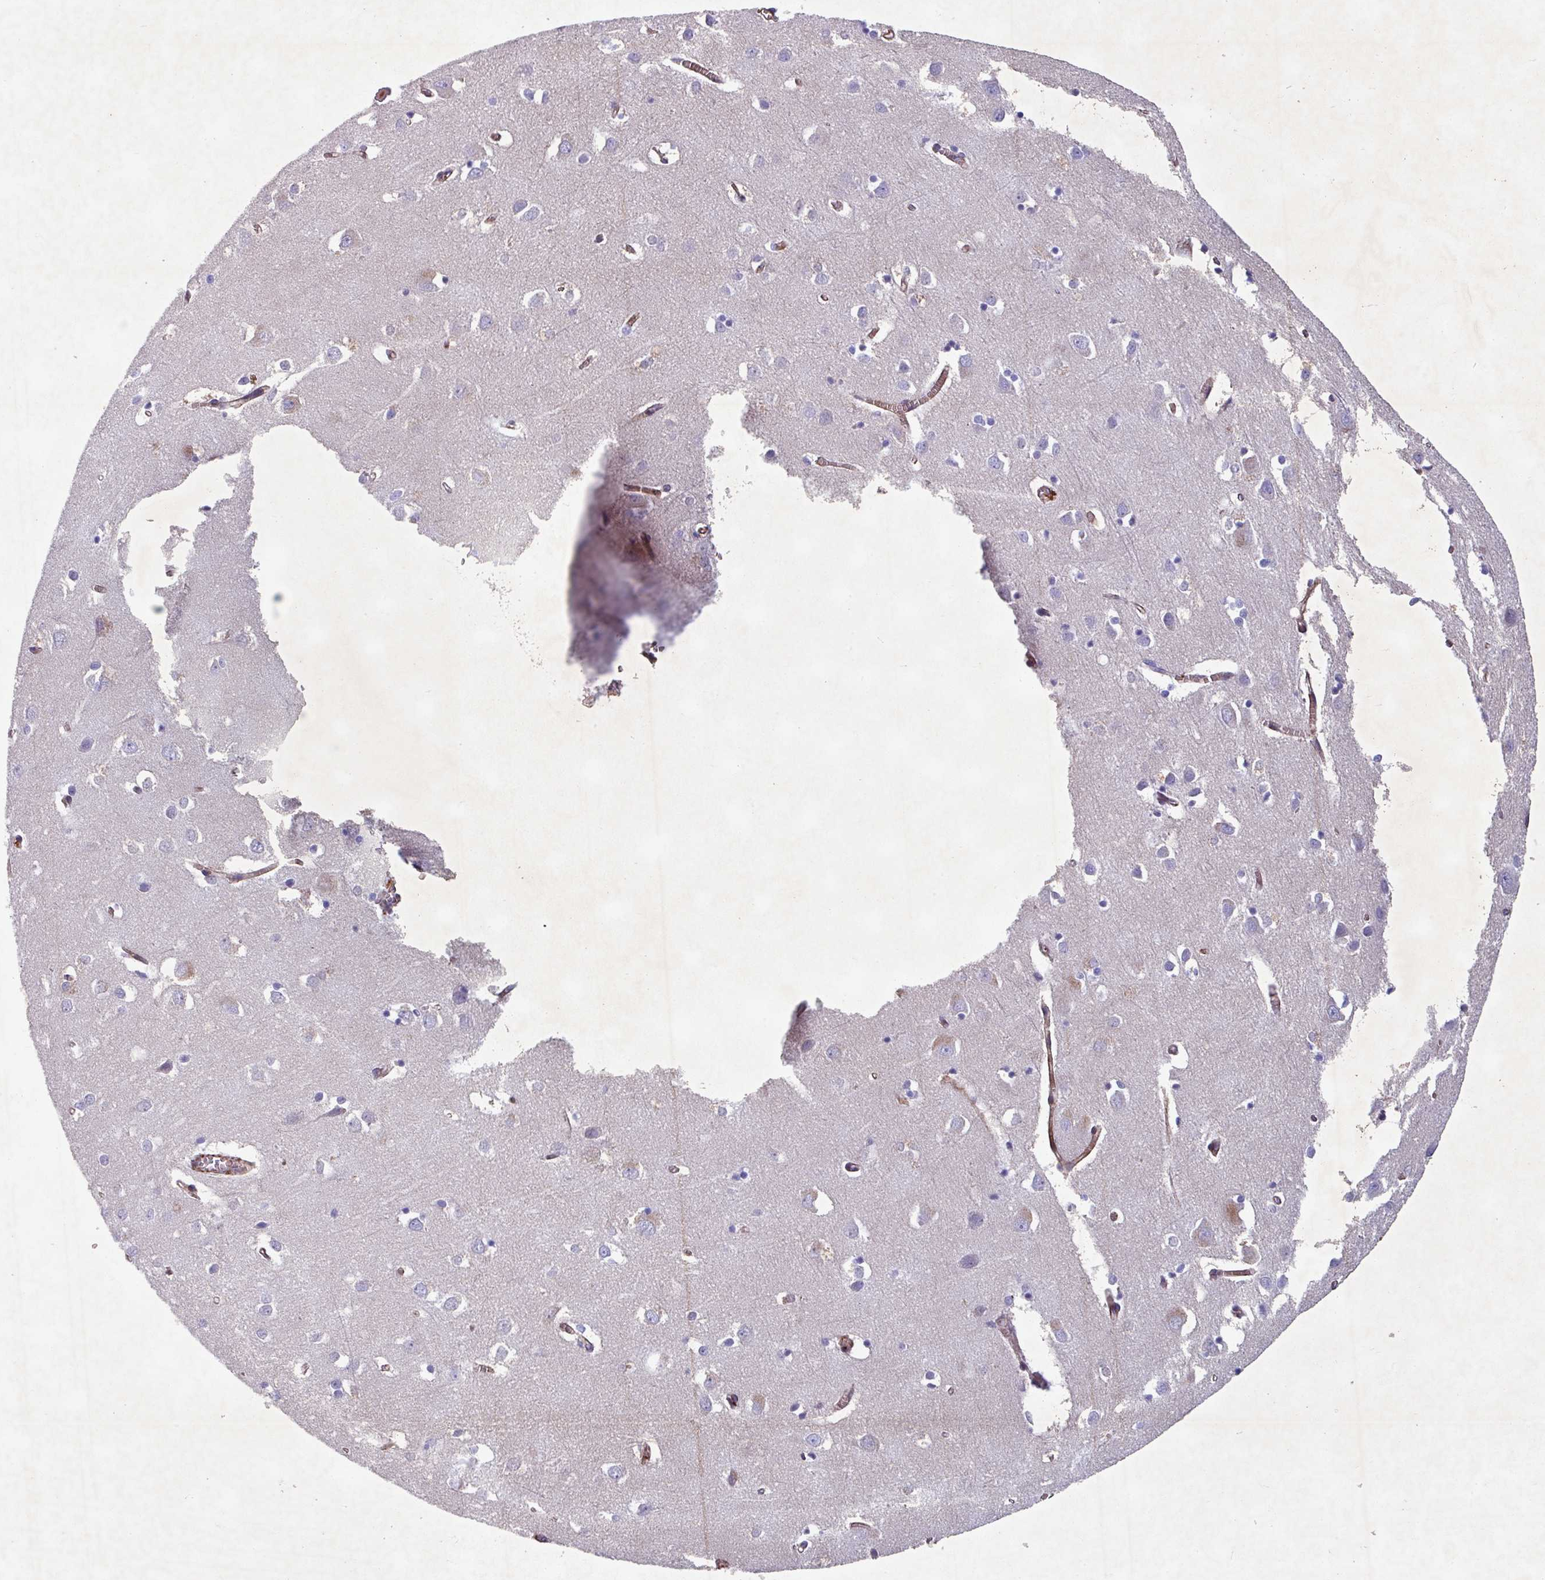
{"staining": {"intensity": "moderate", "quantity": ">75%", "location": "cytoplasmic/membranous"}, "tissue": "cerebral cortex", "cell_type": "Endothelial cells", "image_type": "normal", "snomed": [{"axis": "morphology", "description": "Normal tissue, NOS"}, {"axis": "topography", "description": "Cerebral cortex"}], "caption": "Cerebral cortex stained with DAB IHC demonstrates medium levels of moderate cytoplasmic/membranous expression in about >75% of endothelial cells. (DAB IHC with brightfield microscopy, high magnification).", "gene": "ATP2C2", "patient": {"sex": "male", "age": 70}}